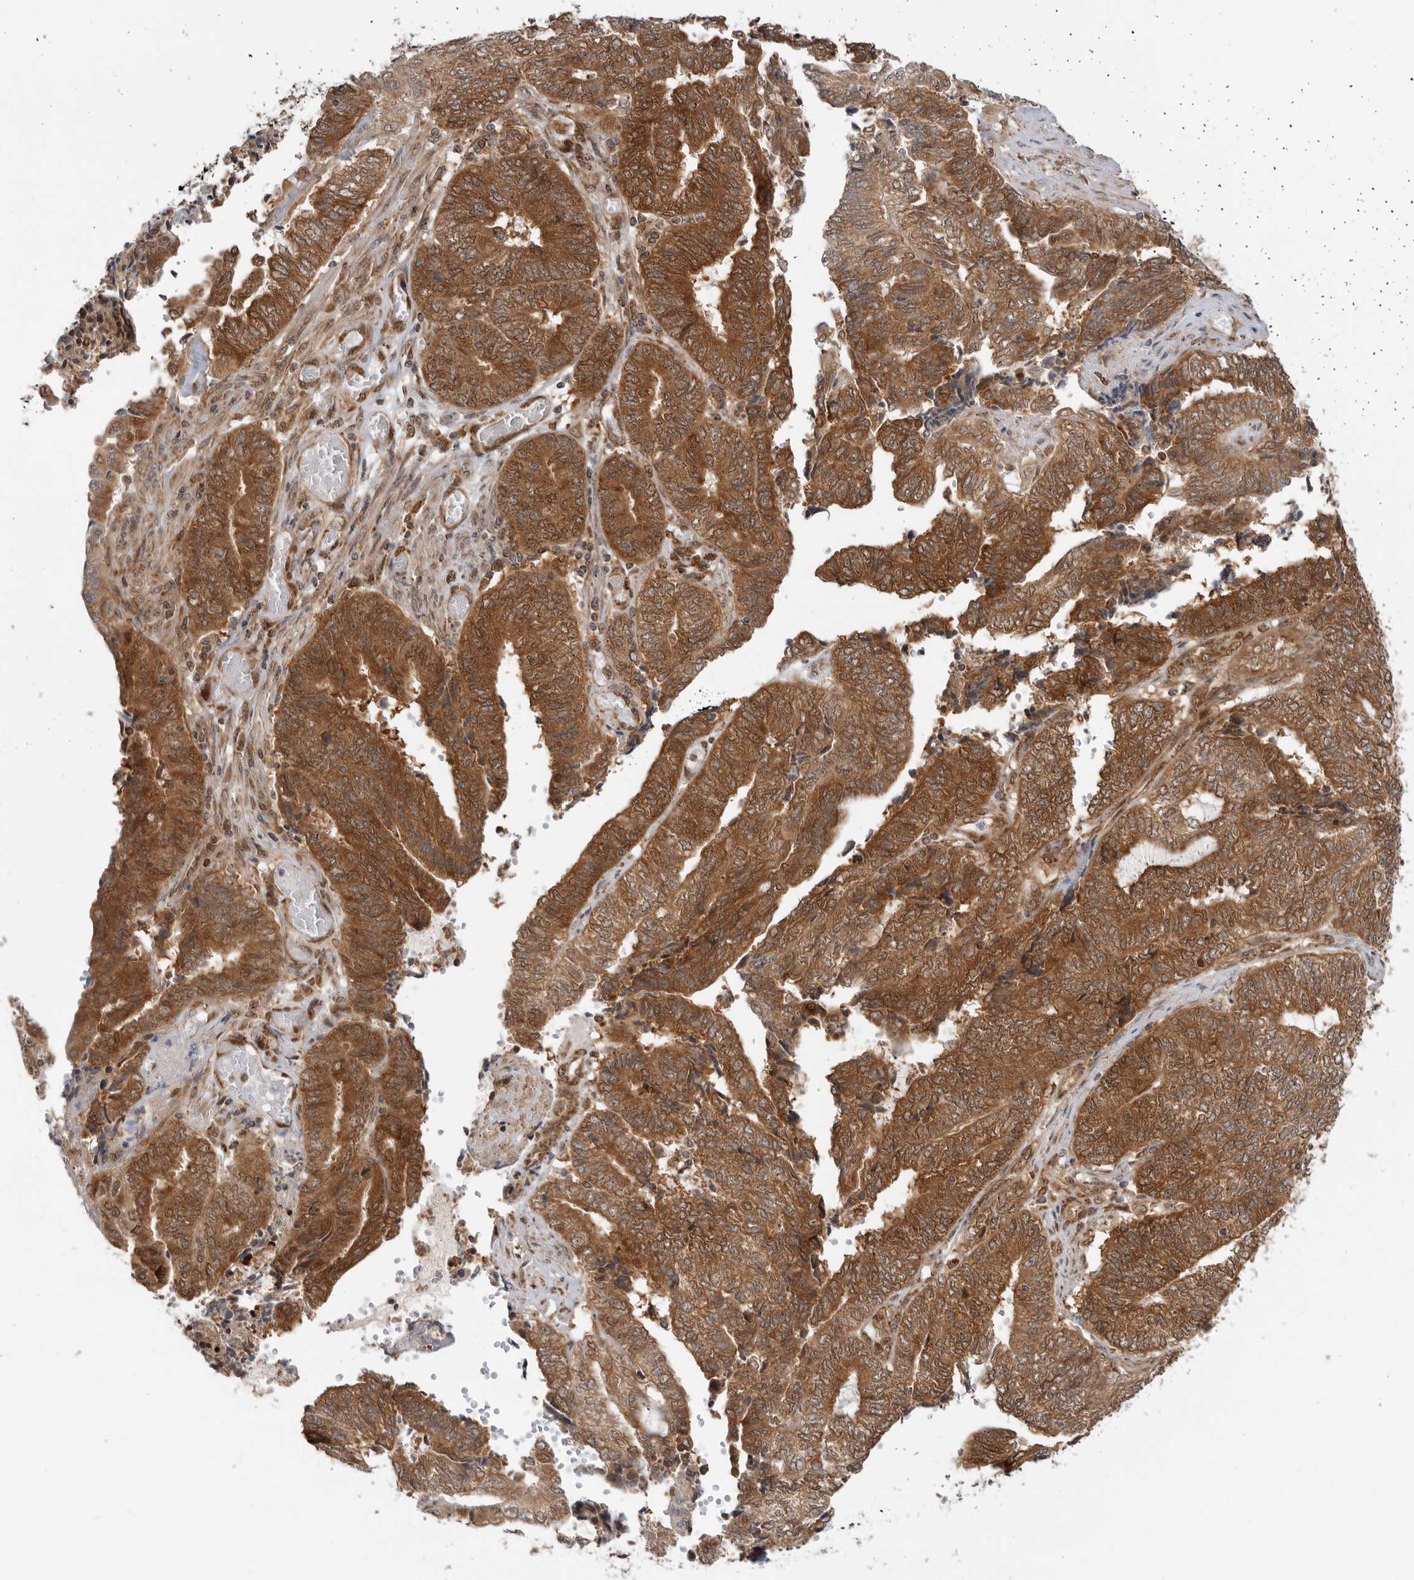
{"staining": {"intensity": "strong", "quantity": ">75%", "location": "cytoplasmic/membranous"}, "tissue": "endometrial cancer", "cell_type": "Tumor cells", "image_type": "cancer", "snomed": [{"axis": "morphology", "description": "Adenocarcinoma, NOS"}, {"axis": "topography", "description": "Uterus"}, {"axis": "topography", "description": "Endometrium"}], "caption": "Tumor cells show high levels of strong cytoplasmic/membranous positivity in approximately >75% of cells in human endometrial cancer (adenocarcinoma).", "gene": "DCAF8", "patient": {"sex": "female", "age": 70}}